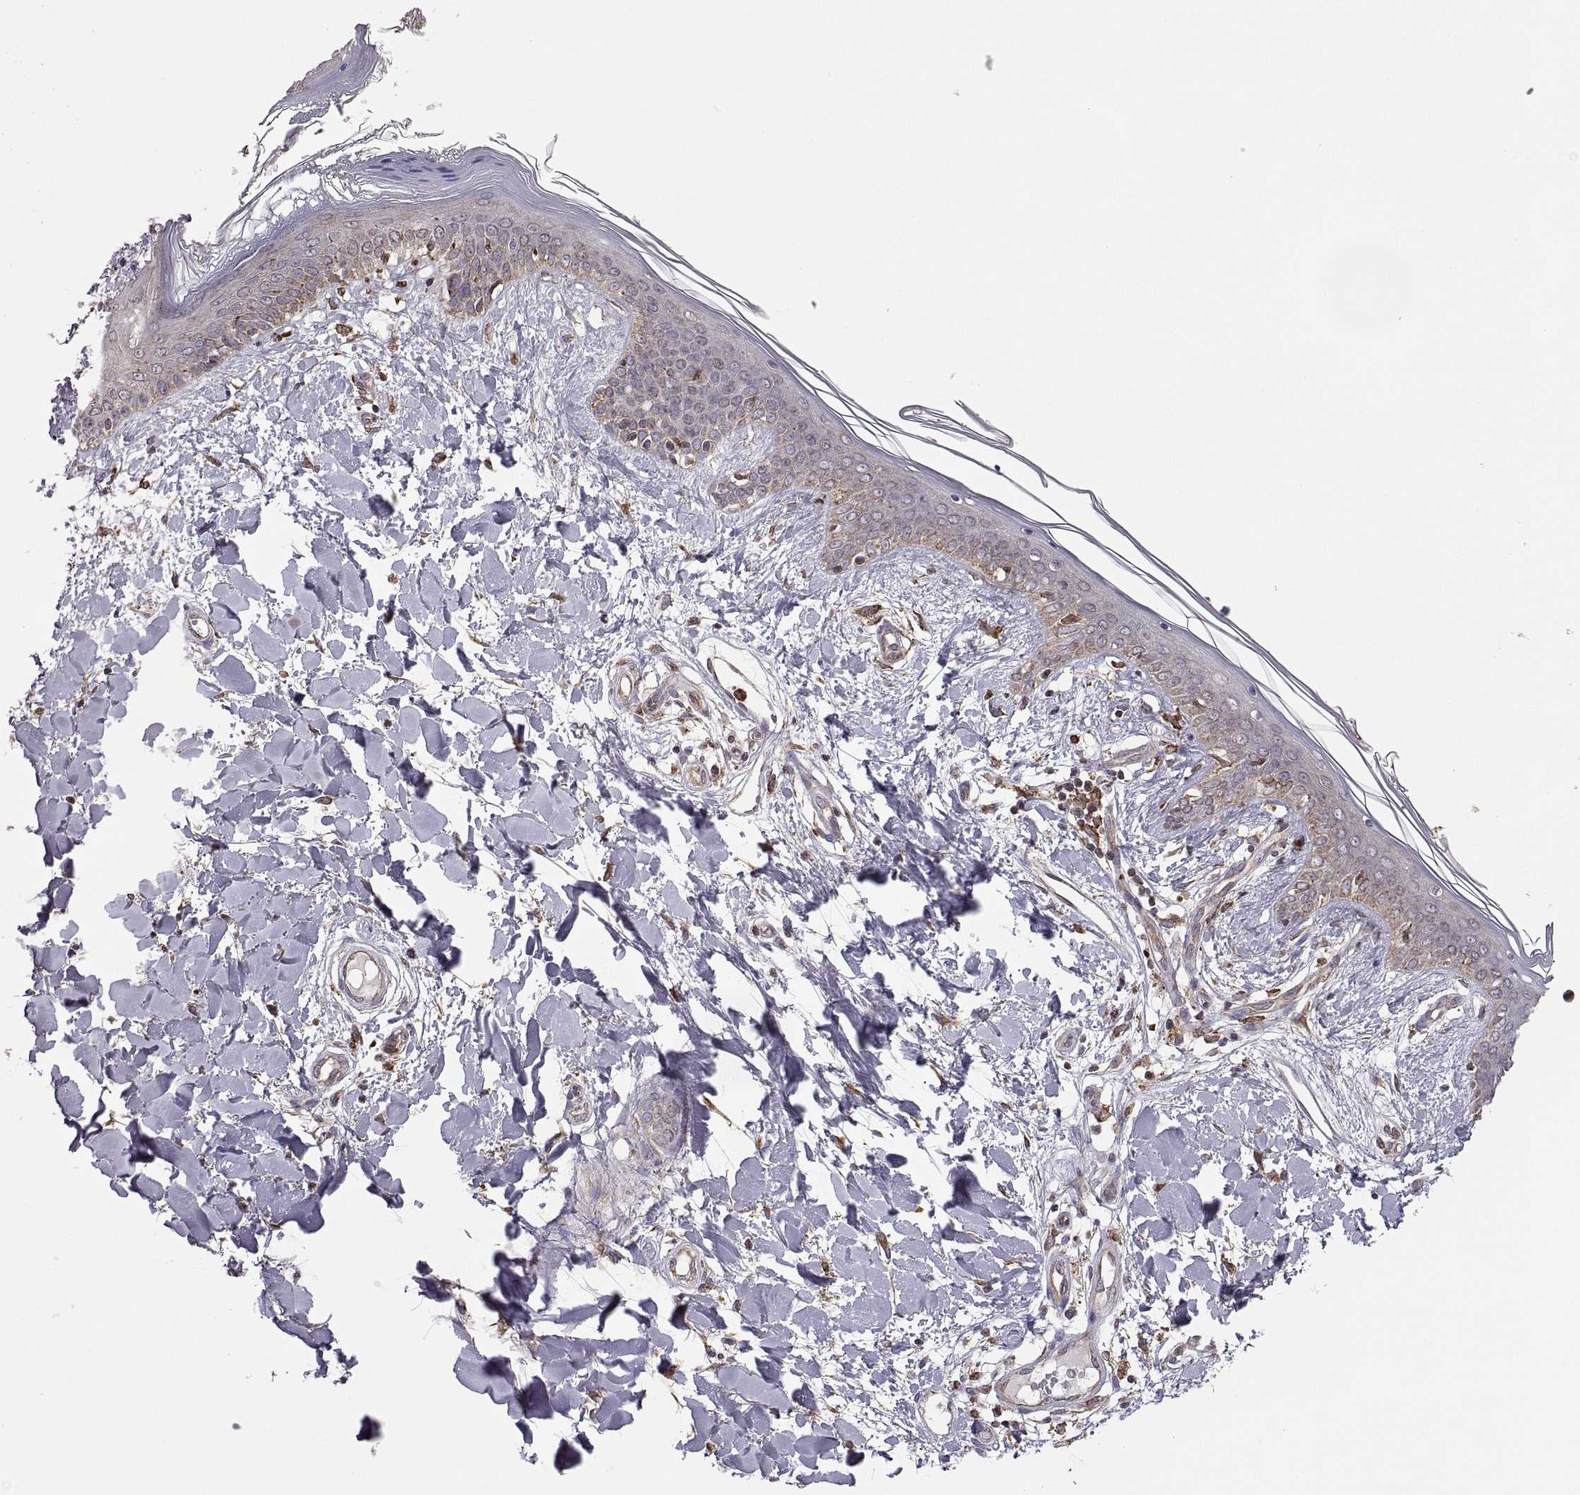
{"staining": {"intensity": "moderate", "quantity": ">75%", "location": "cytoplasmic/membranous"}, "tissue": "skin", "cell_type": "Fibroblasts", "image_type": "normal", "snomed": [{"axis": "morphology", "description": "Normal tissue, NOS"}, {"axis": "topography", "description": "Skin"}], "caption": "DAB (3,3'-diaminobenzidine) immunohistochemical staining of benign human skin exhibits moderate cytoplasmic/membranous protein staining in approximately >75% of fibroblasts. Using DAB (brown) and hematoxylin (blue) stains, captured at high magnification using brightfield microscopy.", "gene": "PDIA3", "patient": {"sex": "female", "age": 34}}